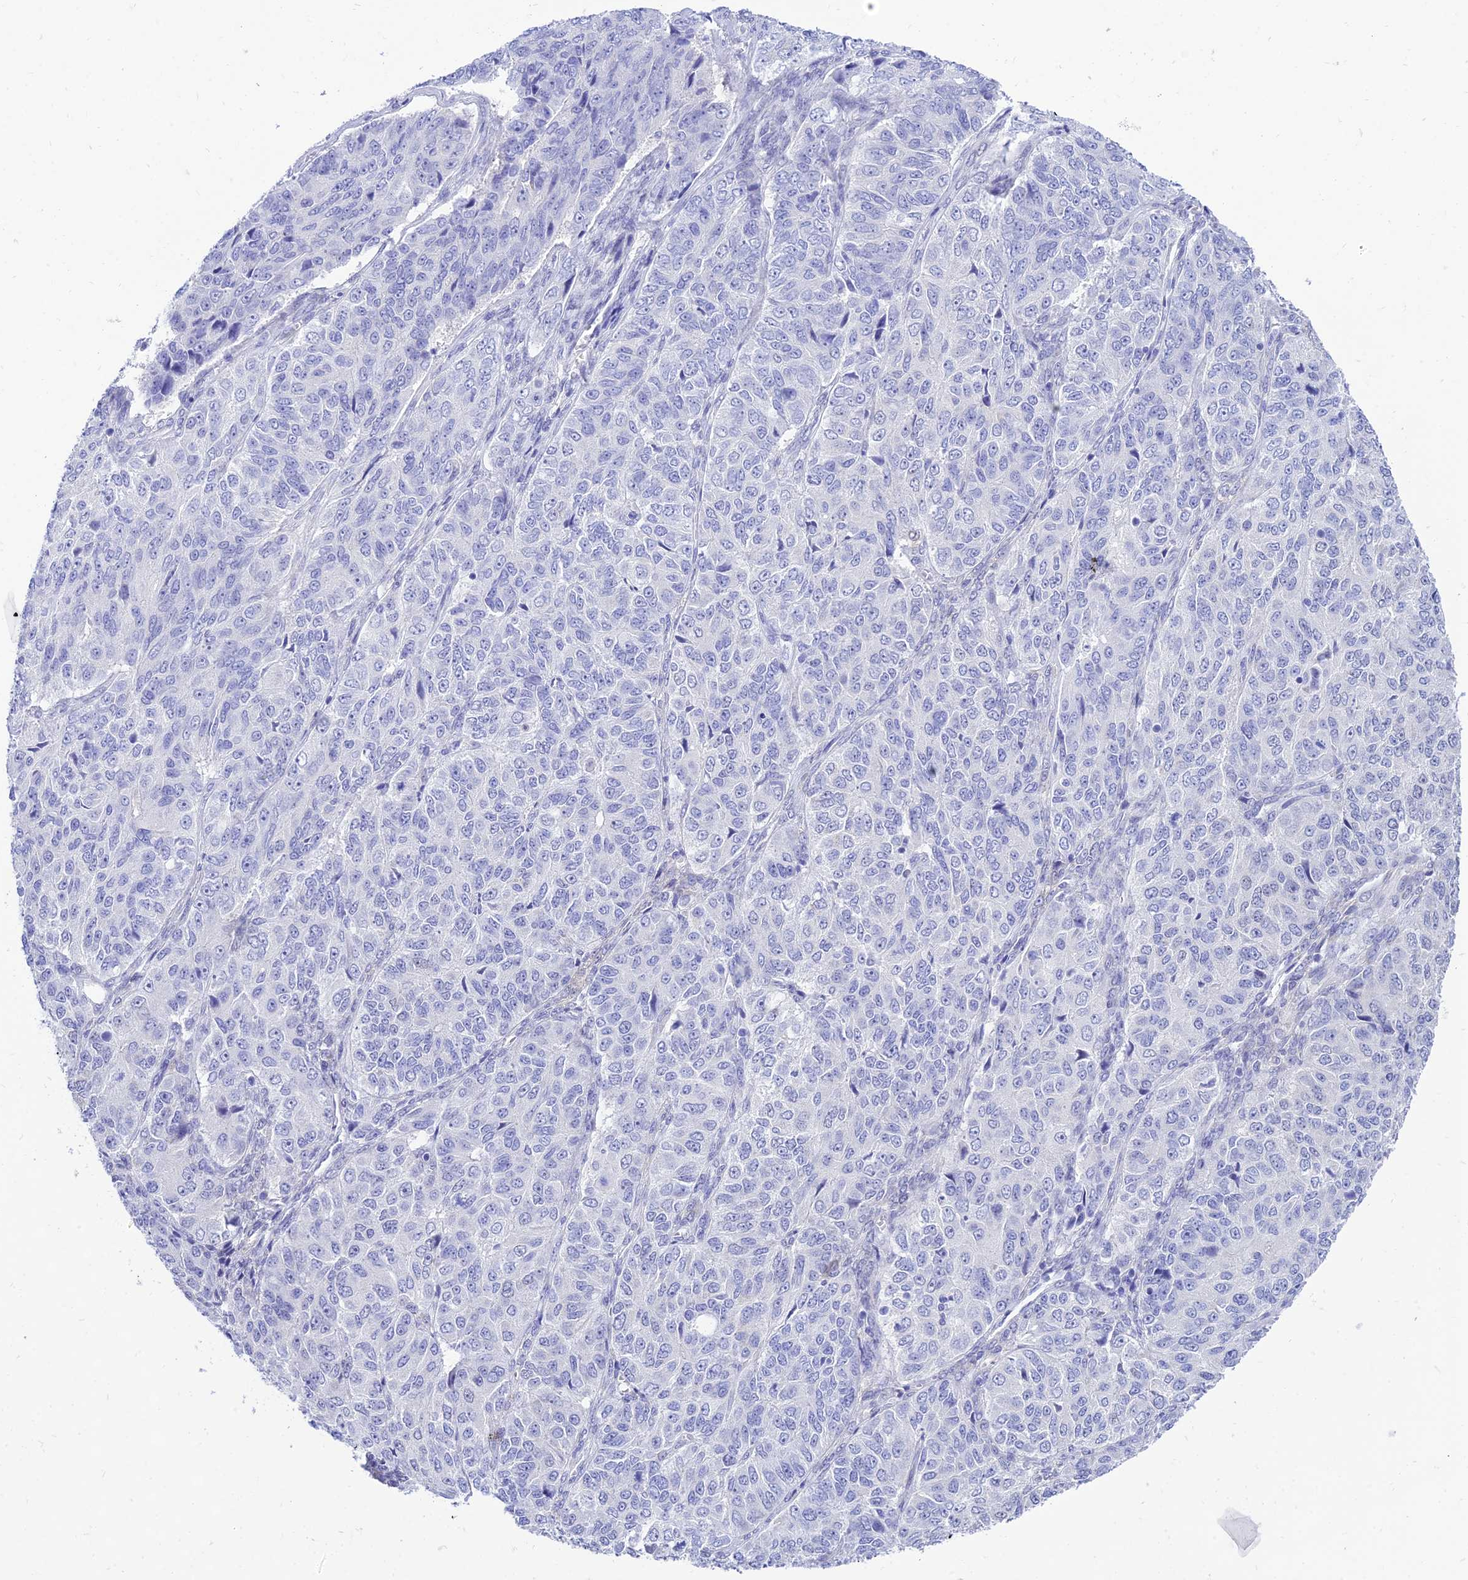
{"staining": {"intensity": "negative", "quantity": "none", "location": "none"}, "tissue": "ovarian cancer", "cell_type": "Tumor cells", "image_type": "cancer", "snomed": [{"axis": "morphology", "description": "Carcinoma, endometroid"}, {"axis": "topography", "description": "Ovary"}], "caption": "IHC histopathology image of neoplastic tissue: endometroid carcinoma (ovarian) stained with DAB (3,3'-diaminobenzidine) reveals no significant protein staining in tumor cells.", "gene": "TAC3", "patient": {"sex": "female", "age": 51}}